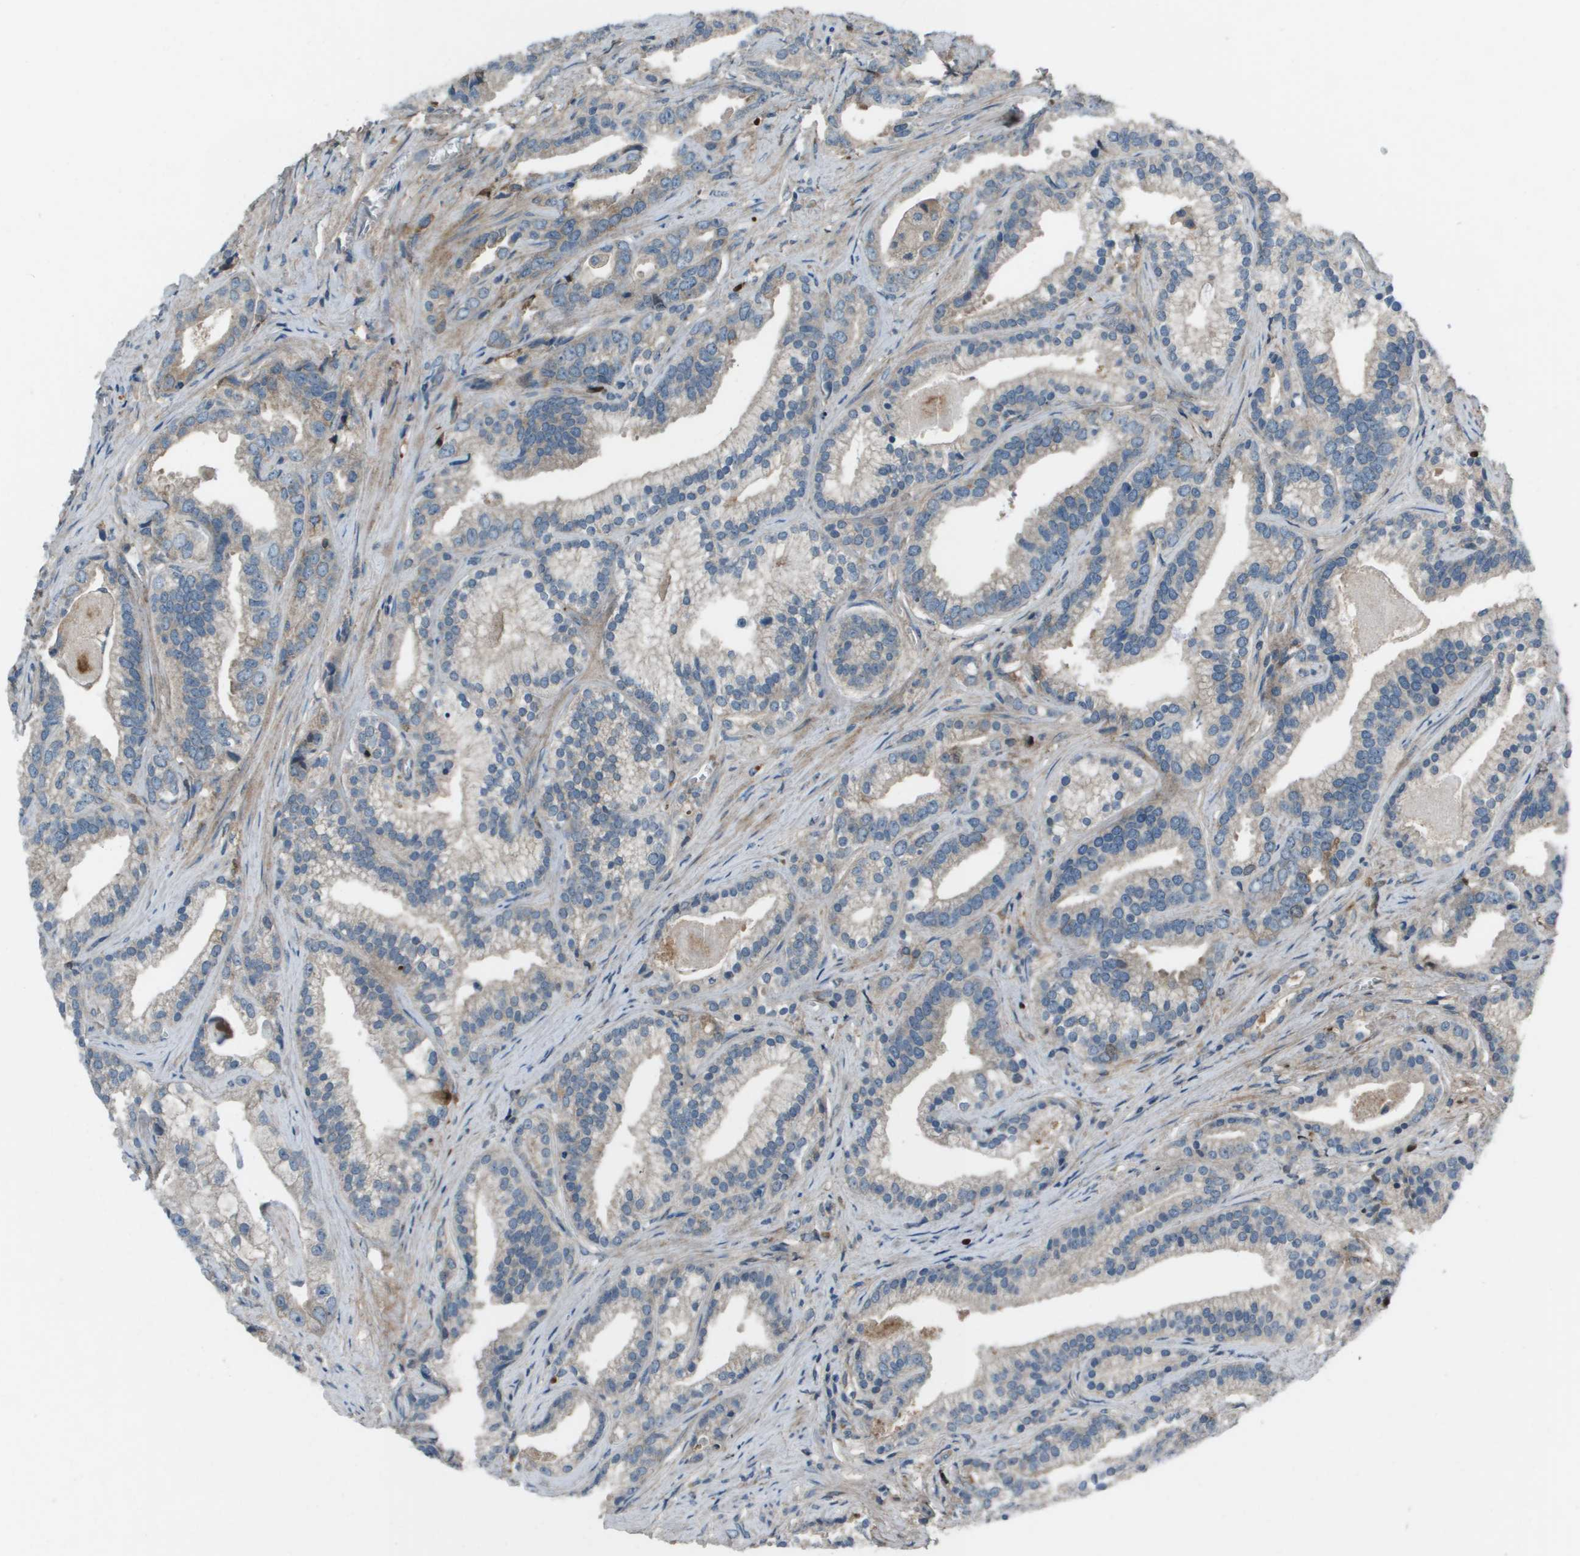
{"staining": {"intensity": "weak", "quantity": "<25%", "location": "cytoplasmic/membranous"}, "tissue": "prostate cancer", "cell_type": "Tumor cells", "image_type": "cancer", "snomed": [{"axis": "morphology", "description": "Adenocarcinoma, Low grade"}, {"axis": "topography", "description": "Prostate"}], "caption": "A photomicrograph of prostate cancer (low-grade adenocarcinoma) stained for a protein exhibits no brown staining in tumor cells.", "gene": "PCOLCE", "patient": {"sex": "male", "age": 59}}